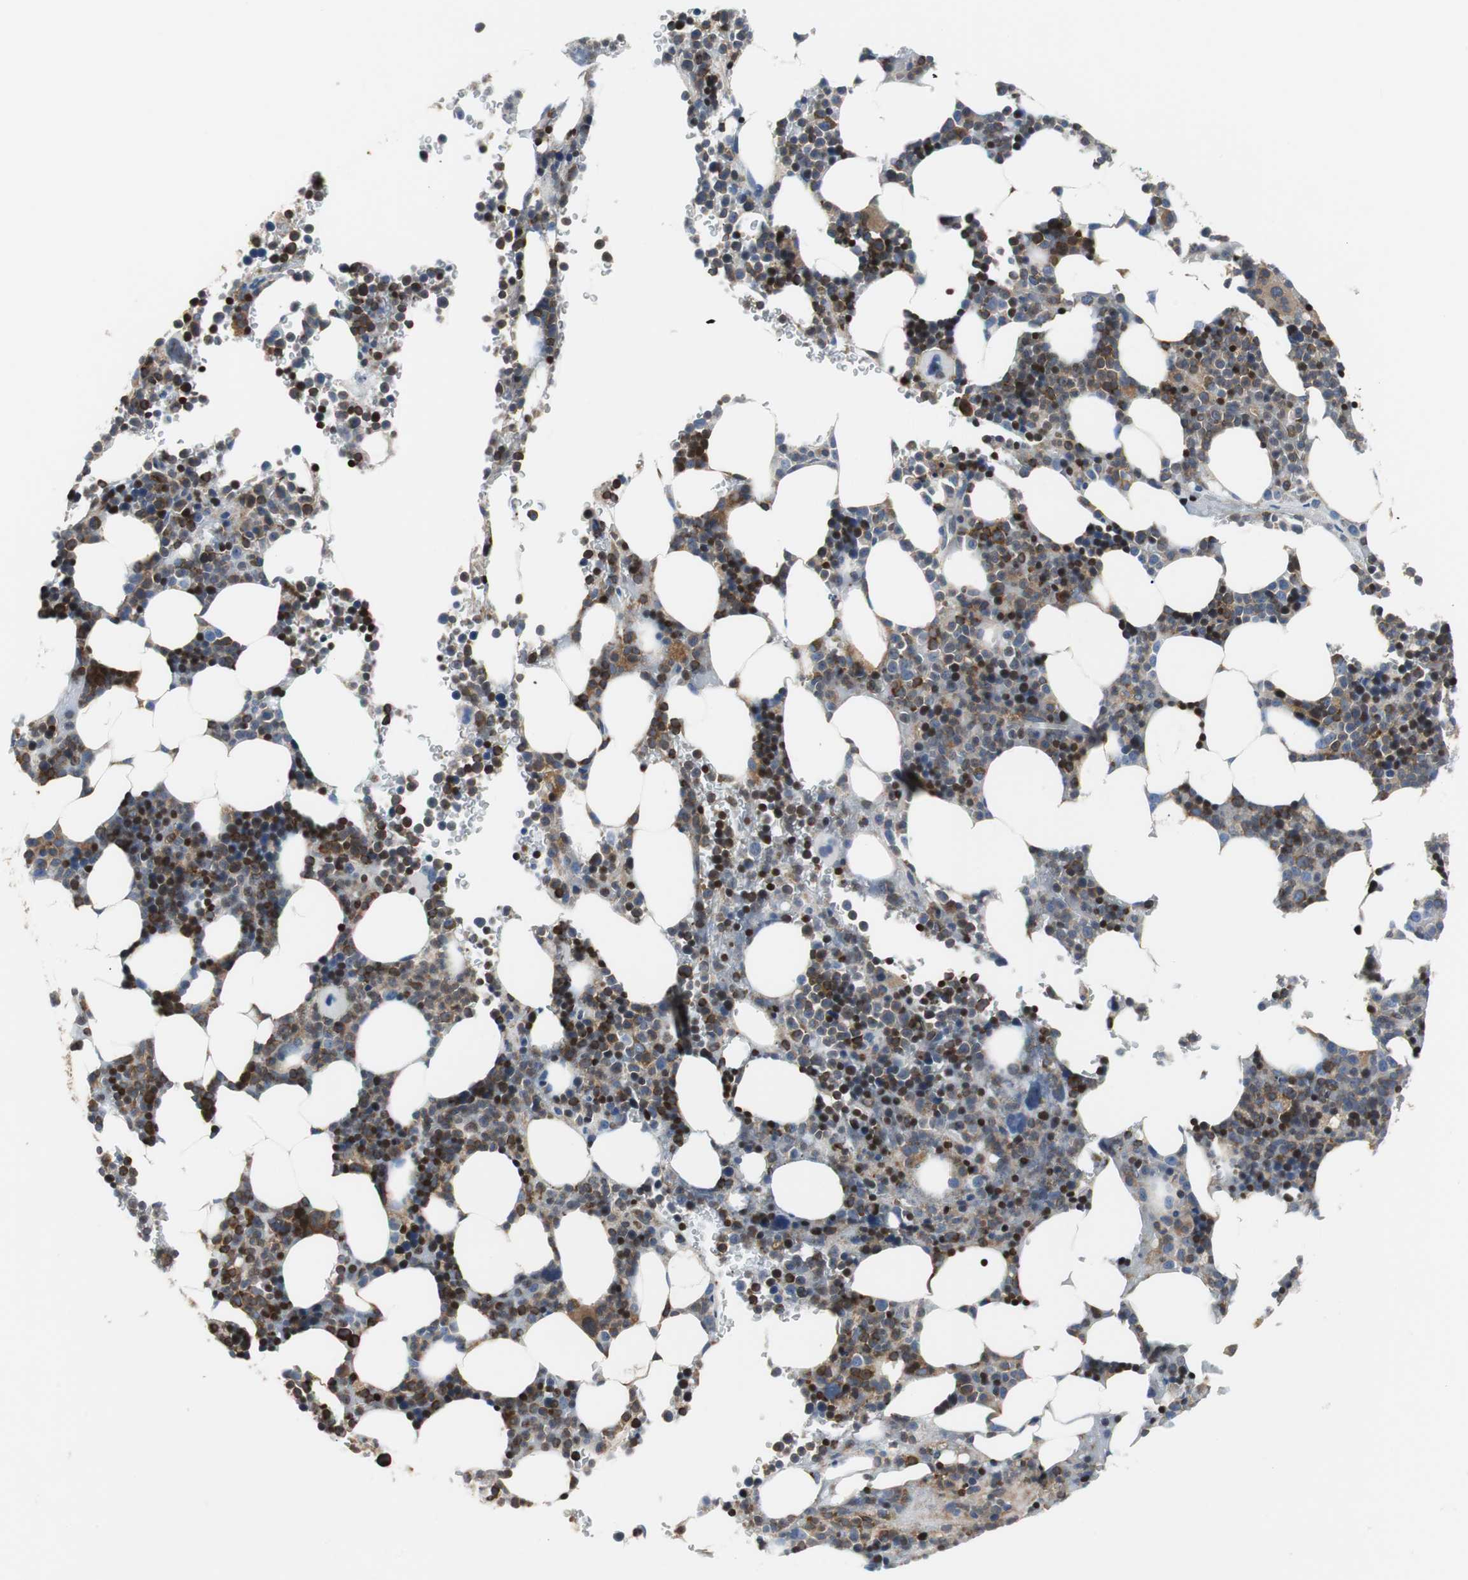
{"staining": {"intensity": "strong", "quantity": "25%-75%", "location": "cytoplasmic/membranous,nuclear"}, "tissue": "bone marrow", "cell_type": "Hematopoietic cells", "image_type": "normal", "snomed": [{"axis": "morphology", "description": "Normal tissue, NOS"}, {"axis": "topography", "description": "Bone marrow"}], "caption": "Protein expression by IHC demonstrates strong cytoplasmic/membranous,nuclear expression in about 25%-75% of hematopoietic cells in normal bone marrow.", "gene": "TSC22D4", "patient": {"sex": "female", "age": 73}}